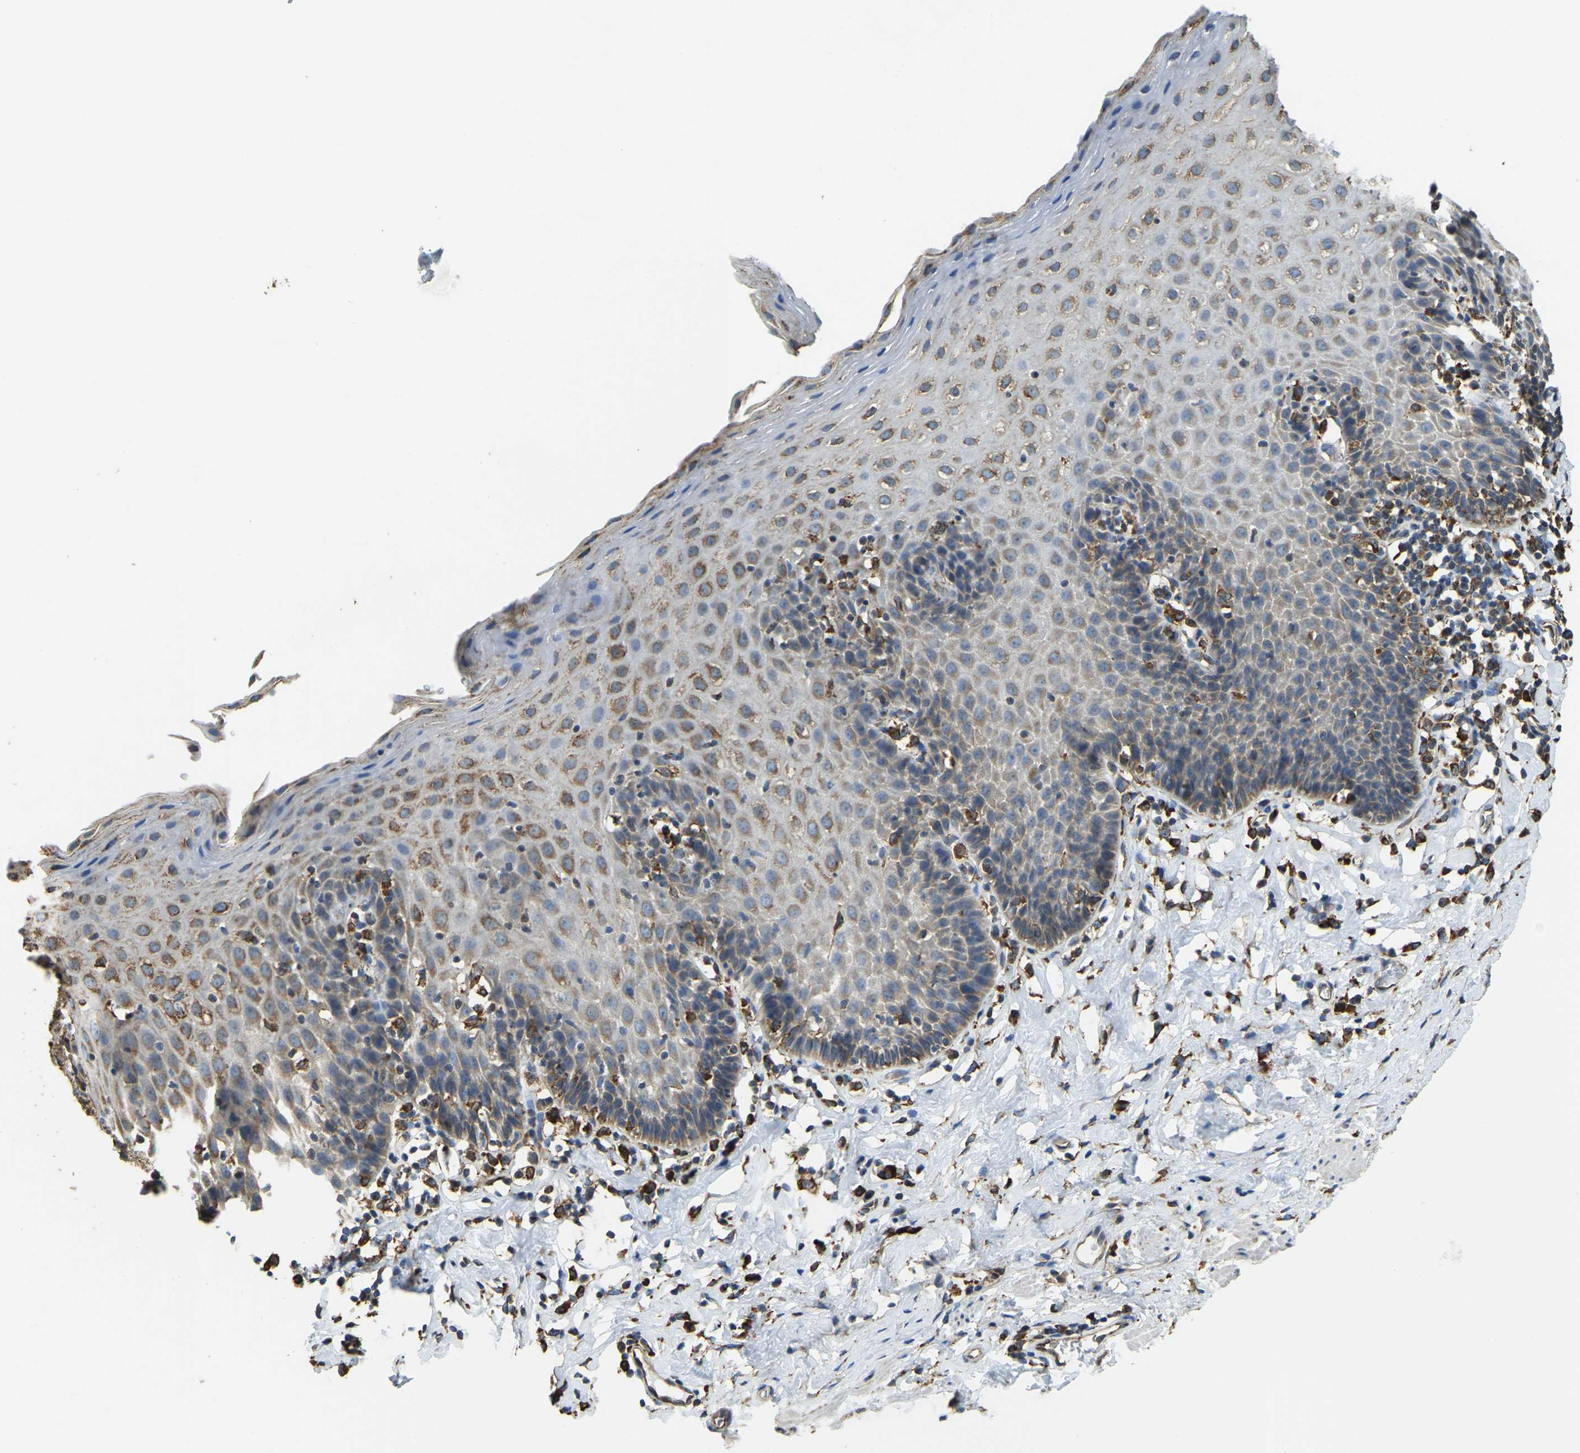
{"staining": {"intensity": "moderate", "quantity": "25%-75%", "location": "cytoplasmic/membranous"}, "tissue": "esophagus", "cell_type": "Squamous epithelial cells", "image_type": "normal", "snomed": [{"axis": "morphology", "description": "Normal tissue, NOS"}, {"axis": "topography", "description": "Esophagus"}], "caption": "An immunohistochemistry micrograph of normal tissue is shown. Protein staining in brown labels moderate cytoplasmic/membranous positivity in esophagus within squamous epithelial cells.", "gene": "RNF115", "patient": {"sex": "female", "age": 61}}